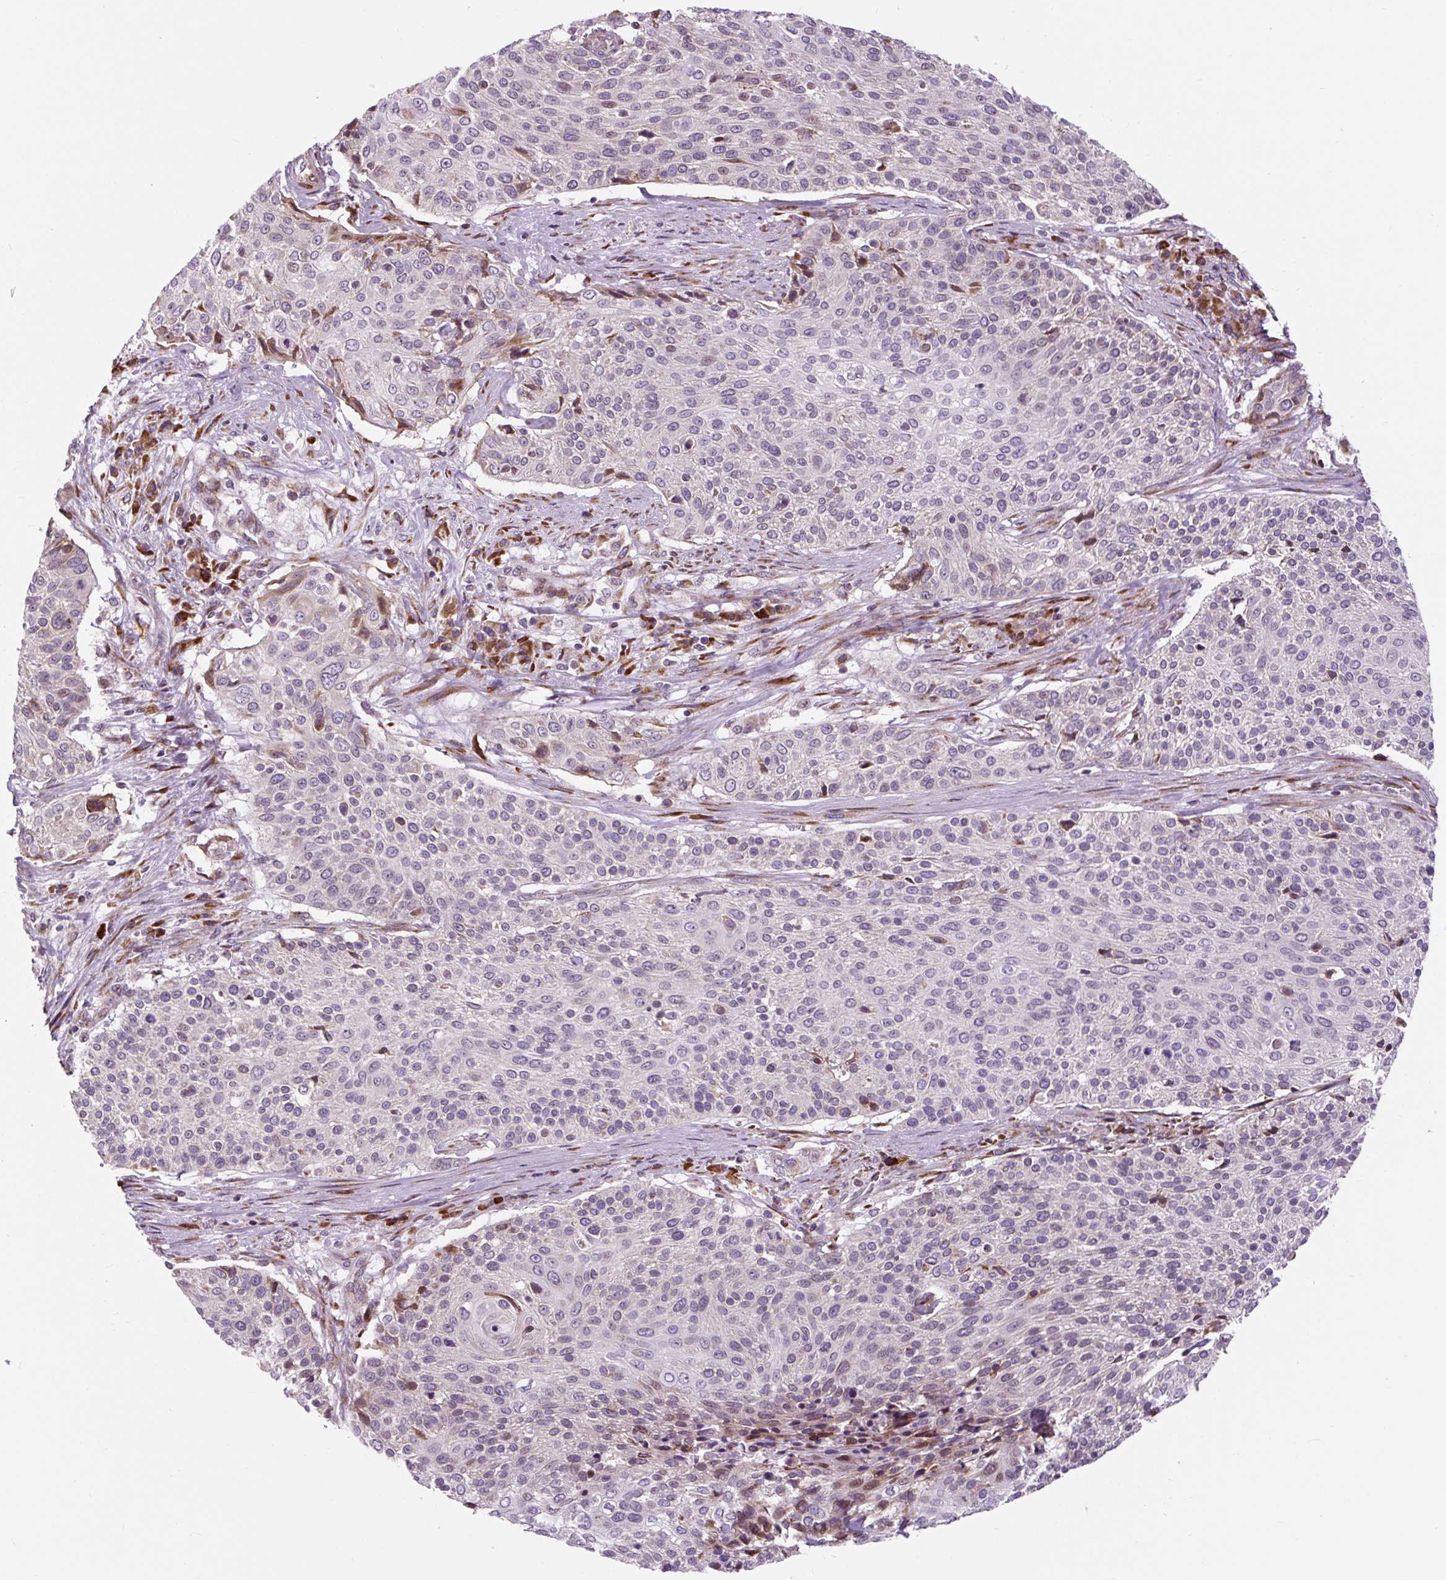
{"staining": {"intensity": "weak", "quantity": "<25%", "location": "cytoplasmic/membranous"}, "tissue": "cervical cancer", "cell_type": "Tumor cells", "image_type": "cancer", "snomed": [{"axis": "morphology", "description": "Squamous cell carcinoma, NOS"}, {"axis": "topography", "description": "Cervix"}], "caption": "The immunohistochemistry micrograph has no significant positivity in tumor cells of cervical squamous cell carcinoma tissue.", "gene": "CISD3", "patient": {"sex": "female", "age": 31}}